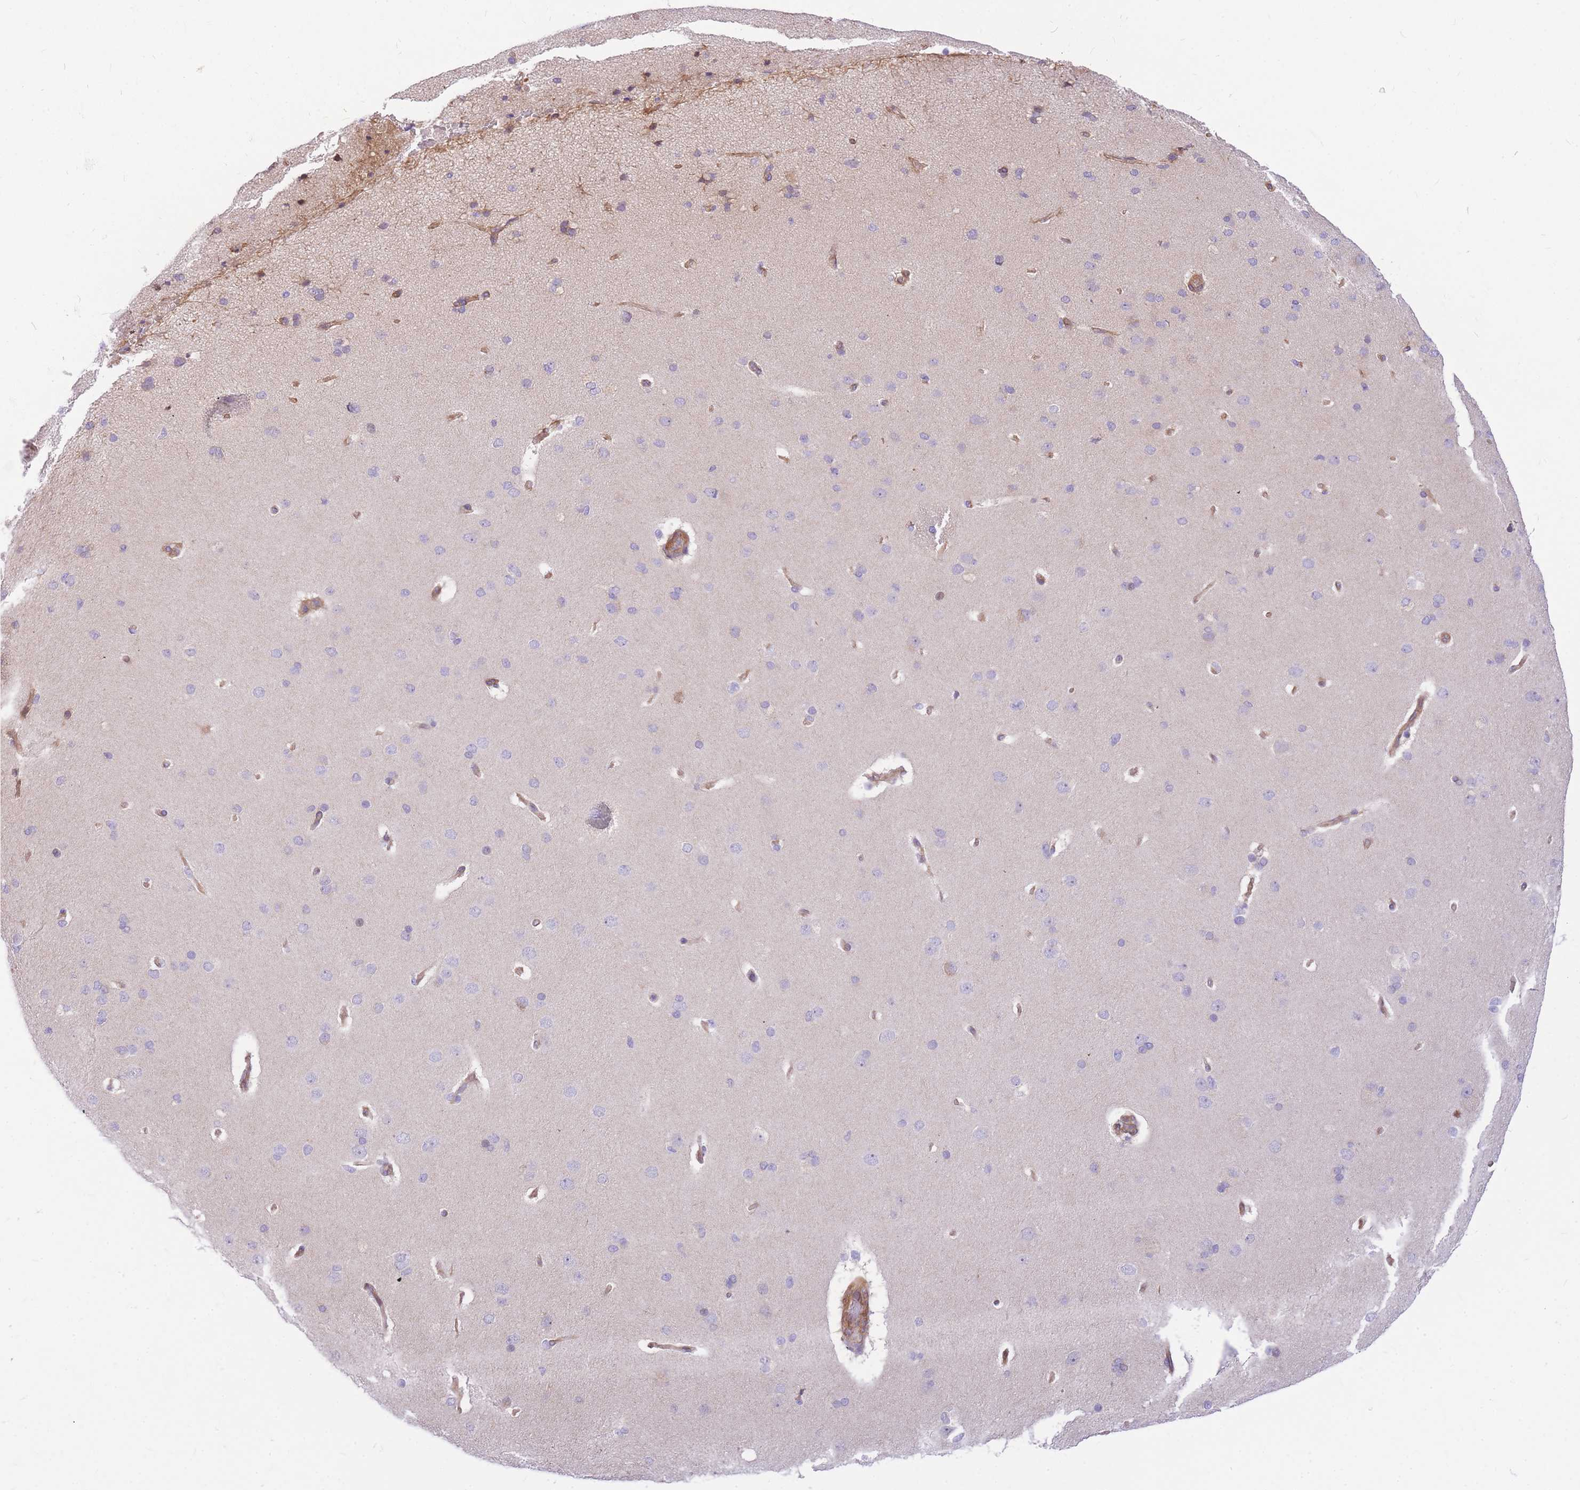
{"staining": {"intensity": "moderate", "quantity": "25%-75%", "location": "cytoplasmic/membranous"}, "tissue": "cerebral cortex", "cell_type": "Endothelial cells", "image_type": "normal", "snomed": [{"axis": "morphology", "description": "Normal tissue, NOS"}, {"axis": "topography", "description": "Cerebral cortex"}], "caption": "Protein positivity by immunohistochemistry (IHC) demonstrates moderate cytoplasmic/membranous positivity in about 25%-75% of endothelial cells in benign cerebral cortex.", "gene": "S100PBP", "patient": {"sex": "male", "age": 62}}